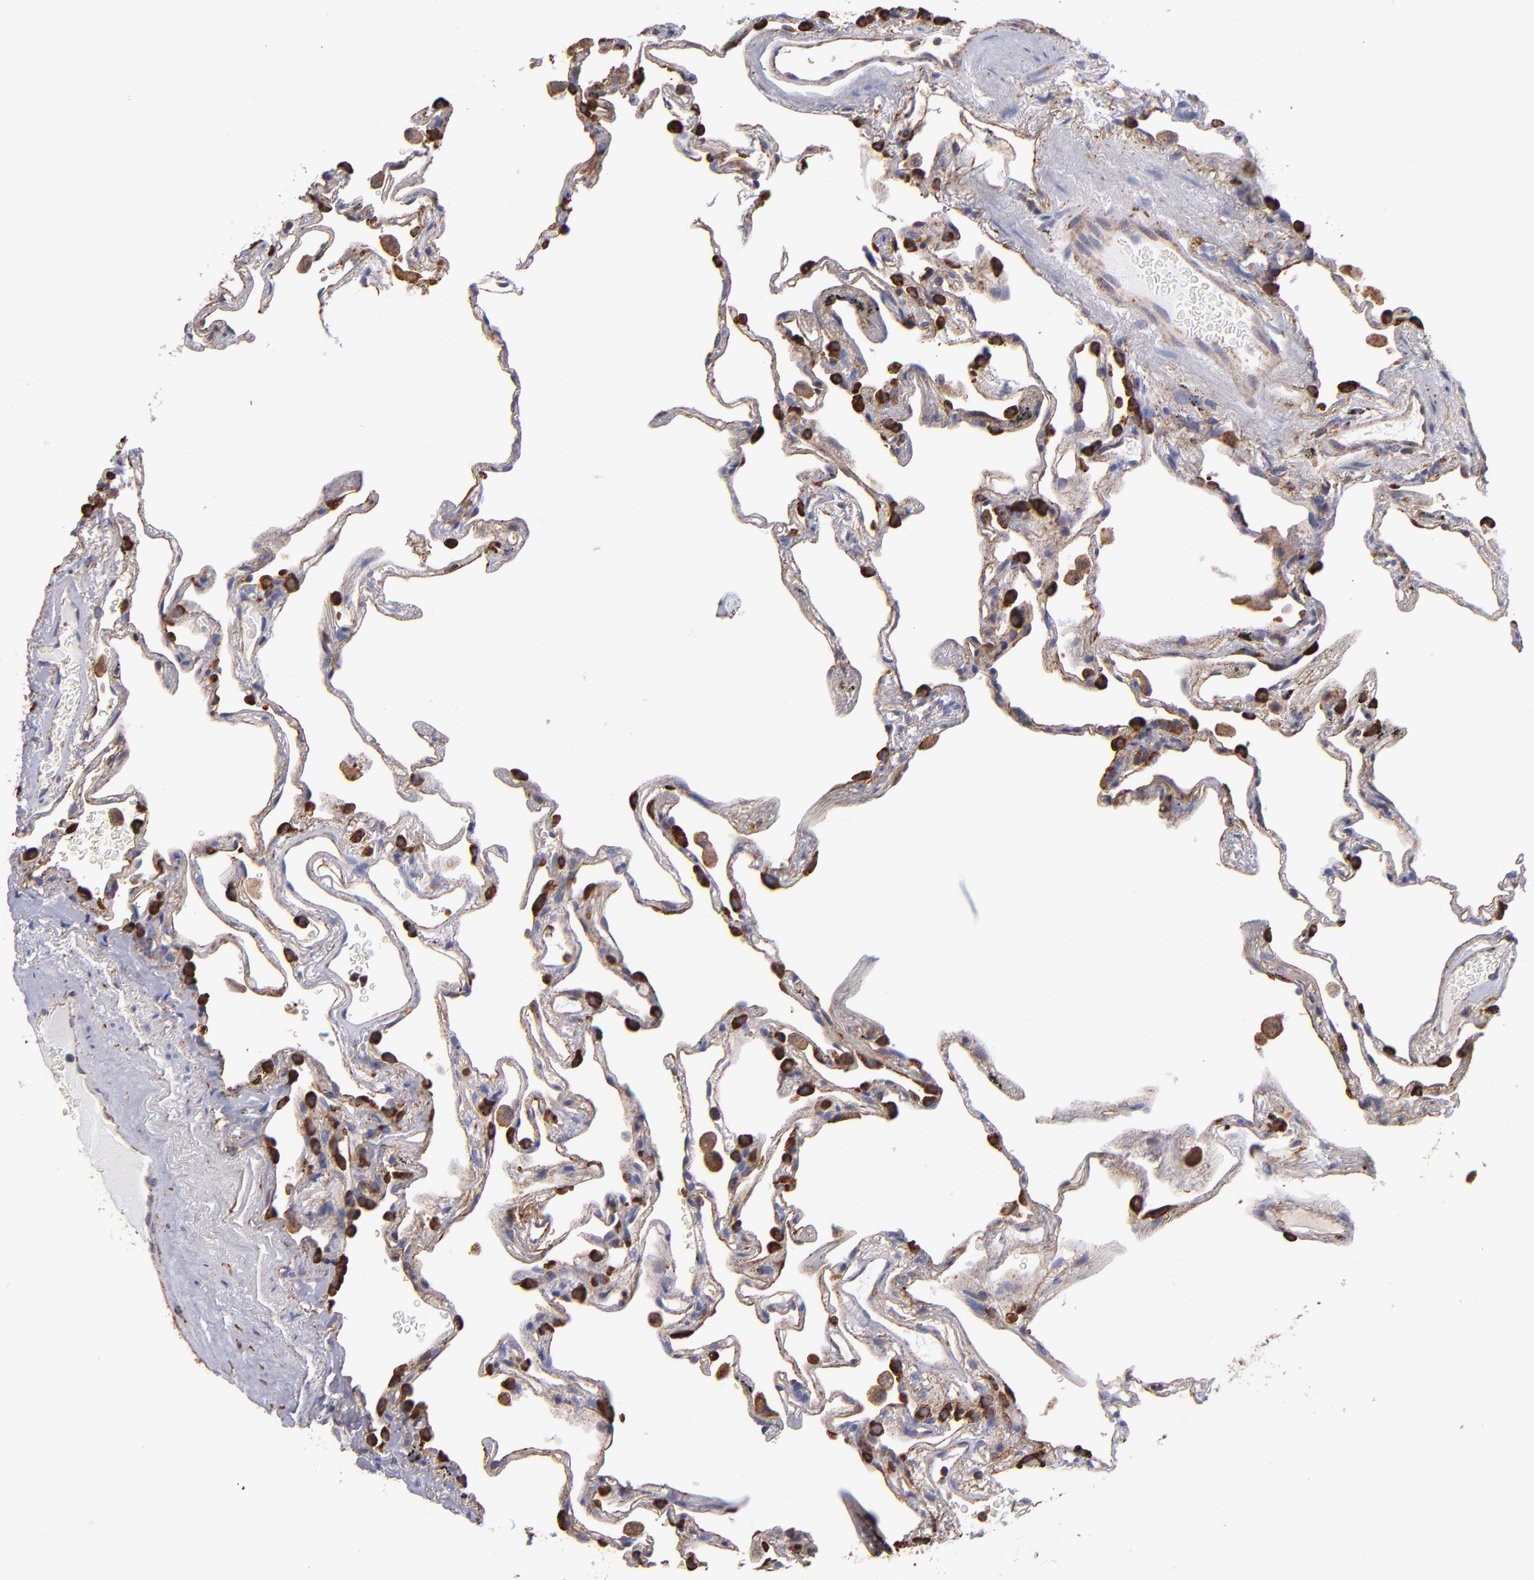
{"staining": {"intensity": "strong", "quantity": "<25%", "location": "cytoplasmic/membranous"}, "tissue": "lung", "cell_type": "Alveolar cells", "image_type": "normal", "snomed": [{"axis": "morphology", "description": "Normal tissue, NOS"}, {"axis": "morphology", "description": "Inflammation, NOS"}, {"axis": "topography", "description": "Lung"}], "caption": "The micrograph displays a brown stain indicating the presence of a protein in the cytoplasmic/membranous of alveolar cells in lung. The protein is stained brown, and the nuclei are stained in blue (DAB IHC with brightfield microscopy, high magnification).", "gene": "MVP", "patient": {"sex": "male", "age": 69}}